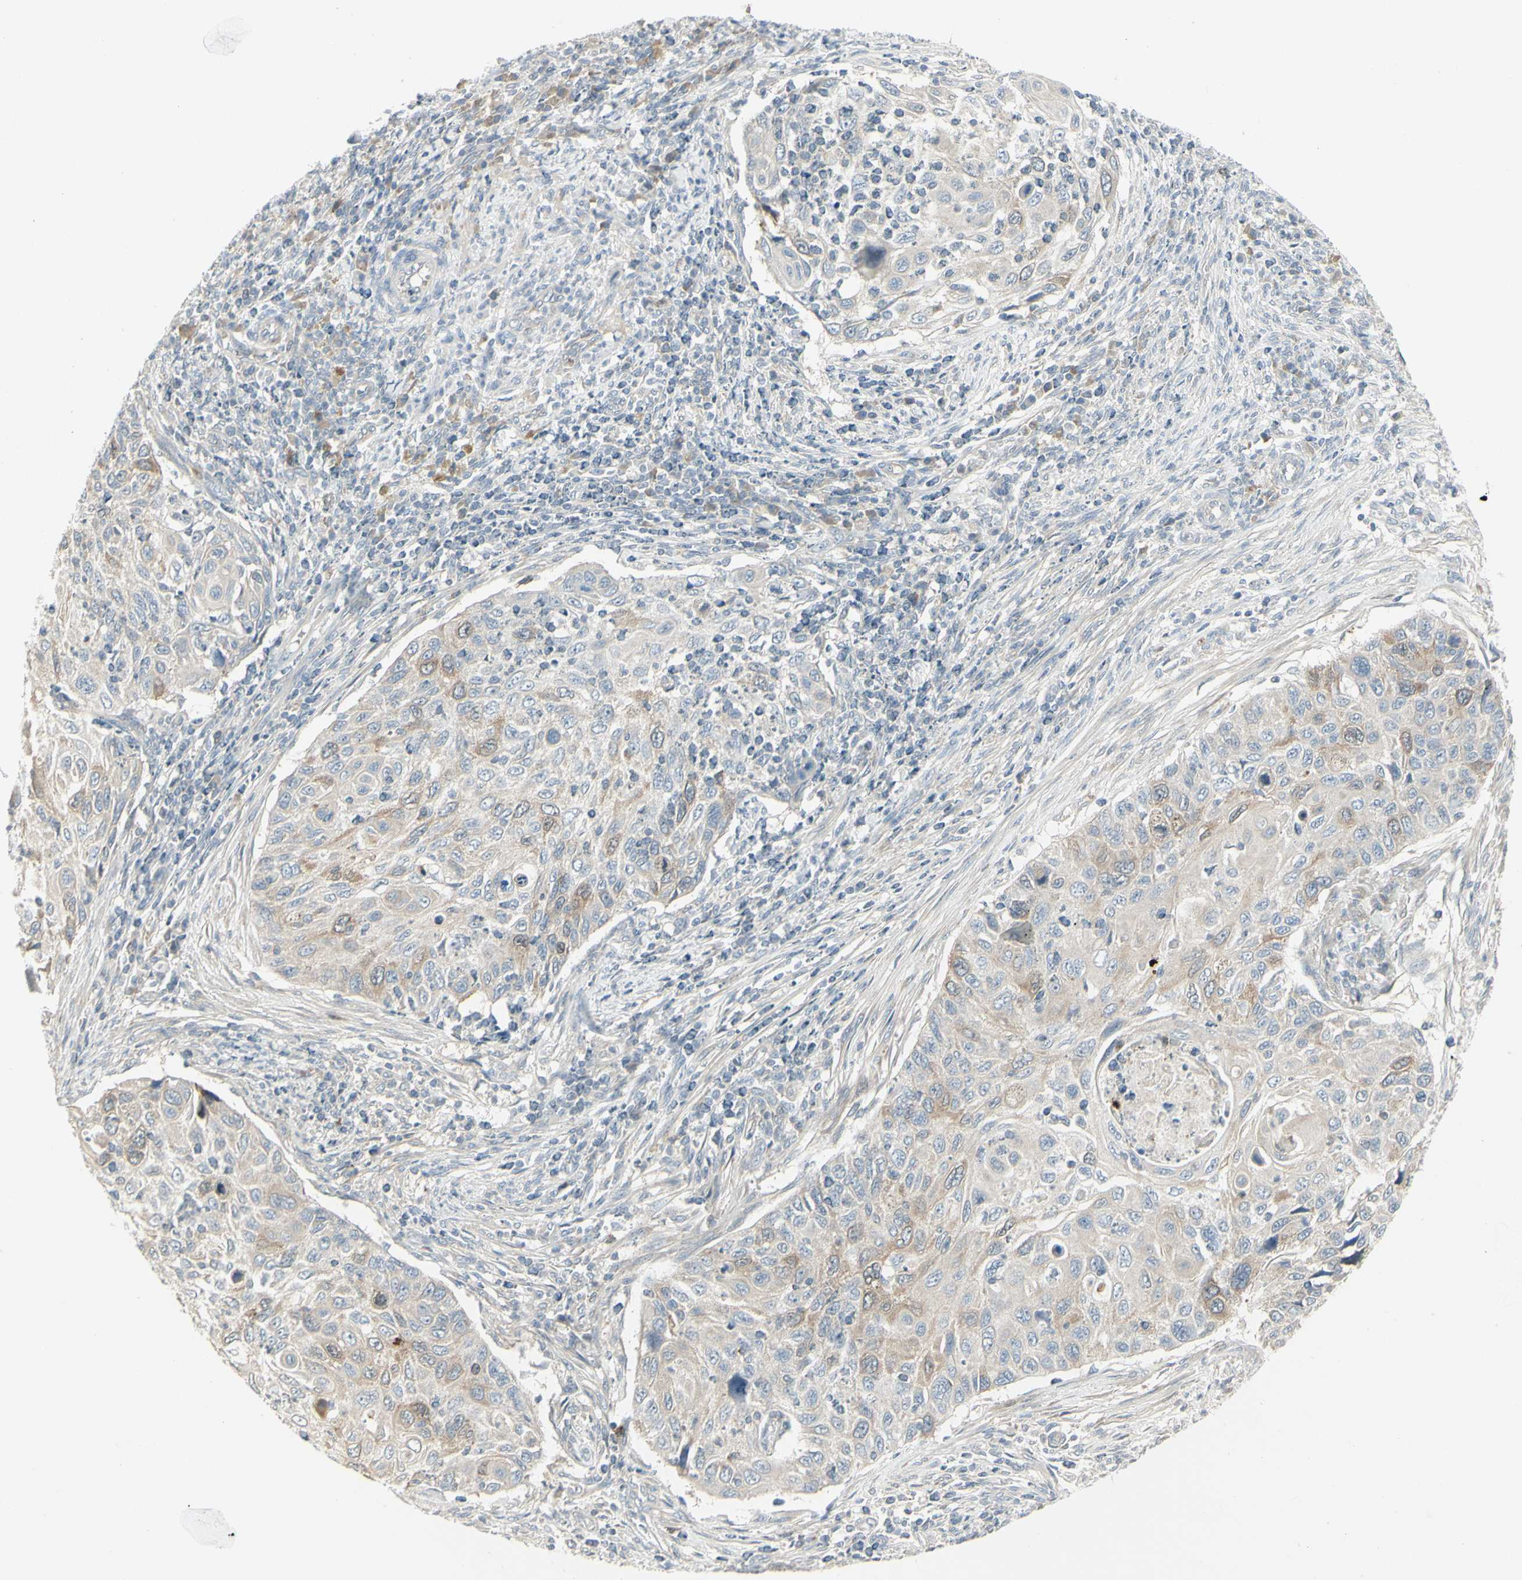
{"staining": {"intensity": "moderate", "quantity": "25%-75%", "location": "cytoplasmic/membranous"}, "tissue": "cervical cancer", "cell_type": "Tumor cells", "image_type": "cancer", "snomed": [{"axis": "morphology", "description": "Squamous cell carcinoma, NOS"}, {"axis": "topography", "description": "Cervix"}], "caption": "Cervical cancer tissue reveals moderate cytoplasmic/membranous staining in about 25%-75% of tumor cells, visualized by immunohistochemistry.", "gene": "CCNB2", "patient": {"sex": "female", "age": 70}}